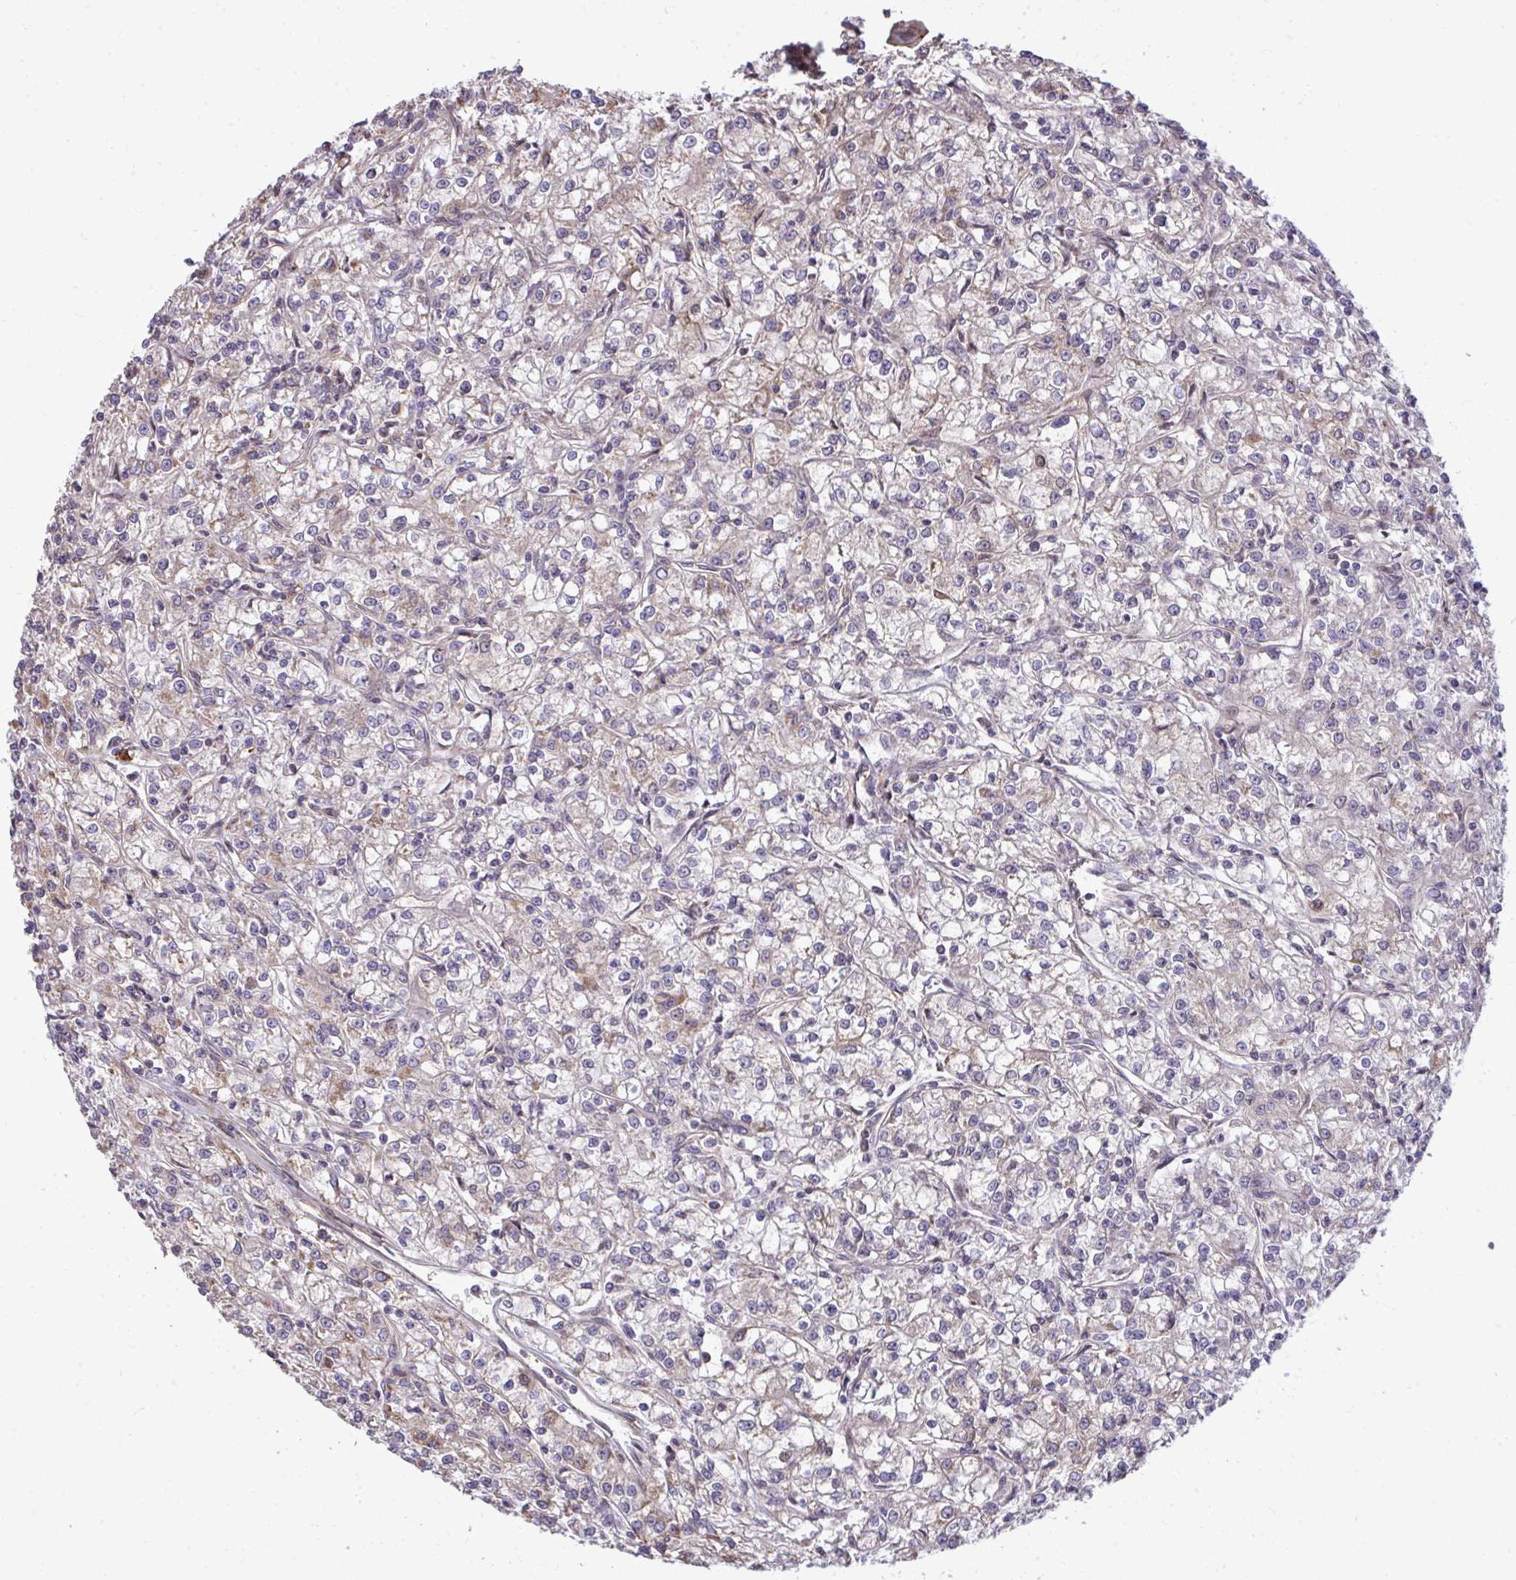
{"staining": {"intensity": "weak", "quantity": "<25%", "location": "cytoplasmic/membranous"}, "tissue": "renal cancer", "cell_type": "Tumor cells", "image_type": "cancer", "snomed": [{"axis": "morphology", "description": "Adenocarcinoma, NOS"}, {"axis": "topography", "description": "Kidney"}], "caption": "Micrograph shows no protein expression in tumor cells of renal adenocarcinoma tissue. (Immunohistochemistry (ihc), brightfield microscopy, high magnification).", "gene": "ZSCAN9", "patient": {"sex": "female", "age": 59}}